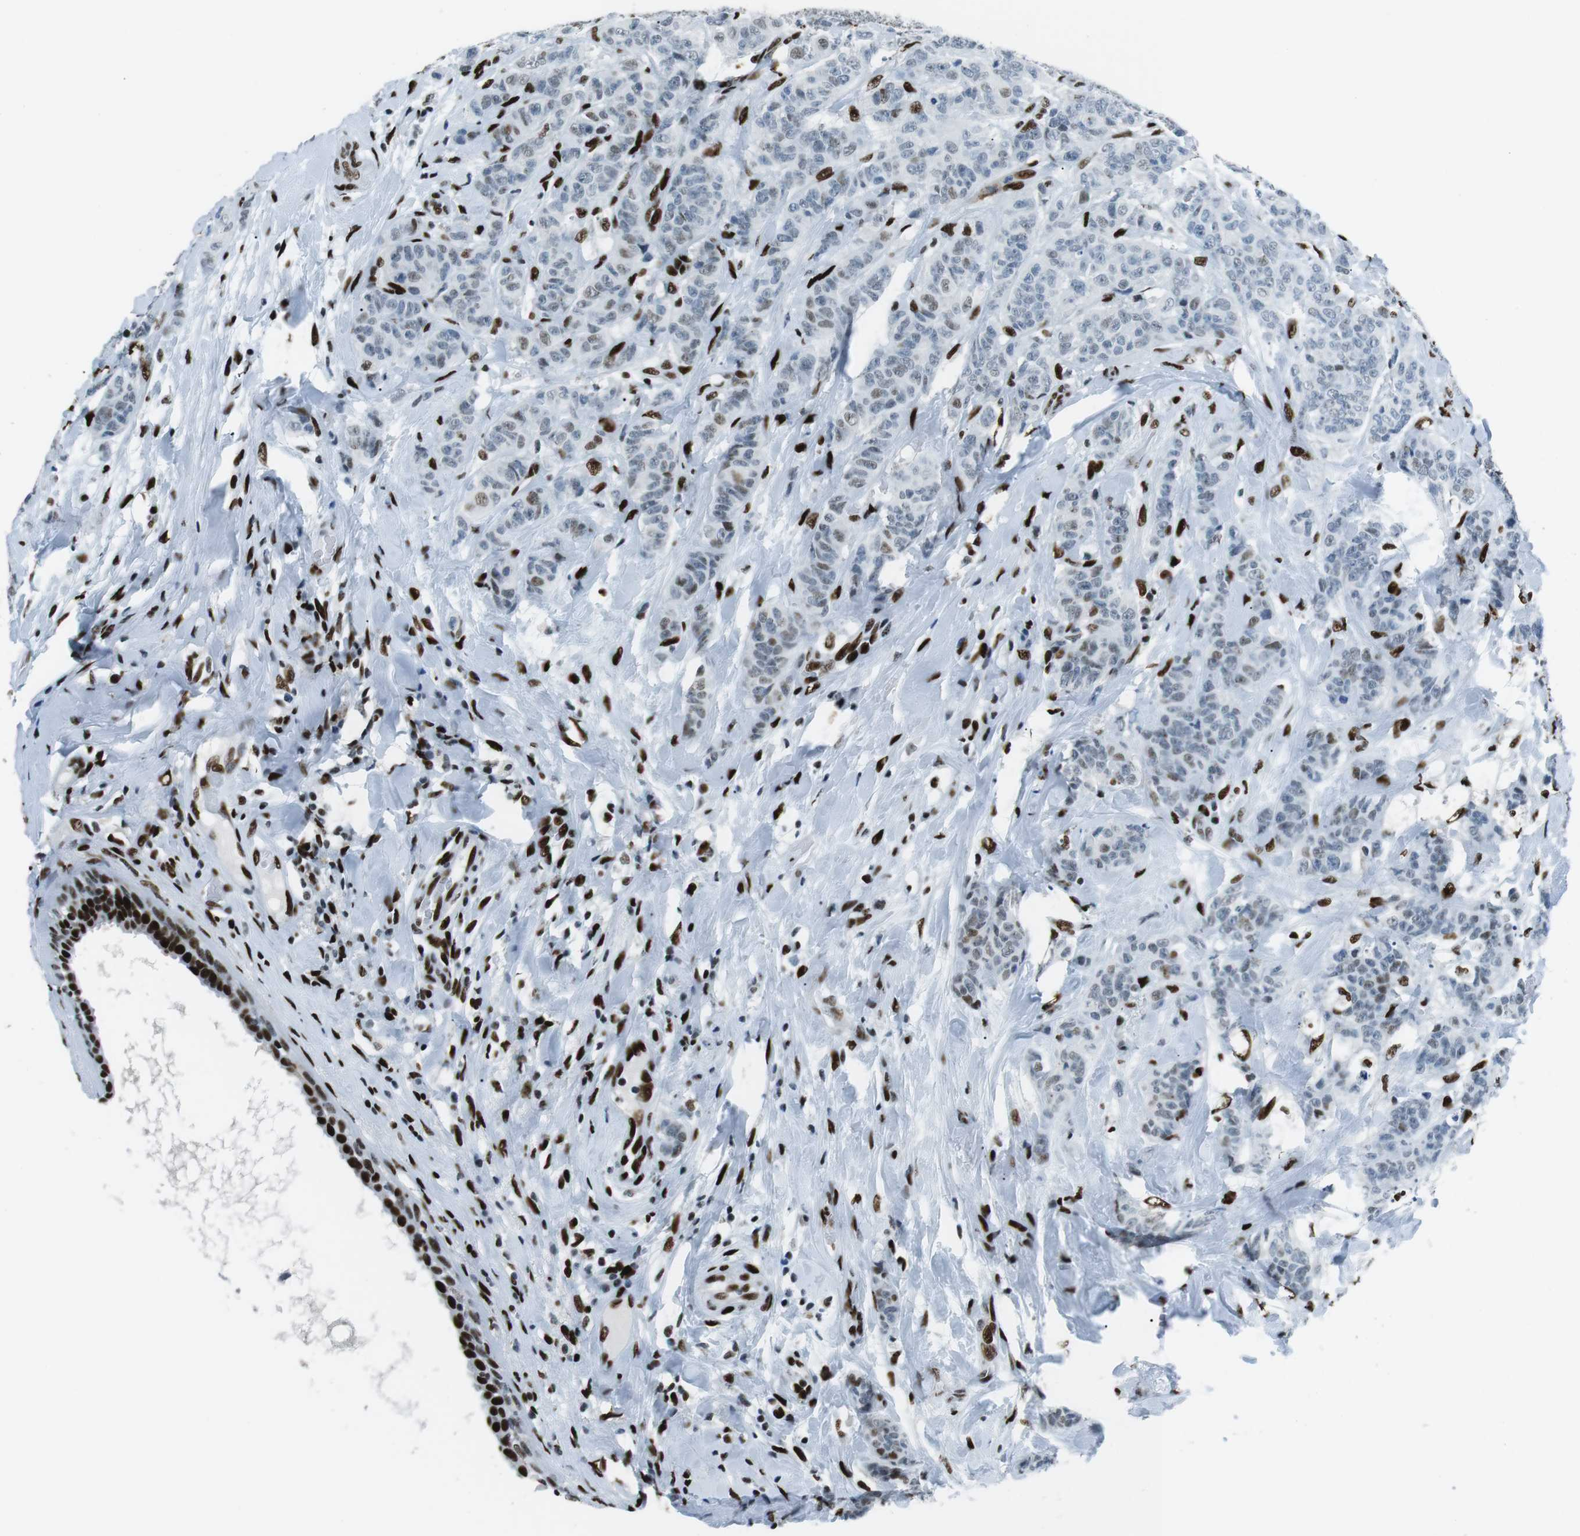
{"staining": {"intensity": "weak", "quantity": "<25%", "location": "nuclear"}, "tissue": "breast cancer", "cell_type": "Tumor cells", "image_type": "cancer", "snomed": [{"axis": "morphology", "description": "Normal tissue, NOS"}, {"axis": "morphology", "description": "Duct carcinoma"}, {"axis": "topography", "description": "Breast"}], "caption": "Protein analysis of breast infiltrating ductal carcinoma demonstrates no significant positivity in tumor cells. Nuclei are stained in blue.", "gene": "PML", "patient": {"sex": "female", "age": 40}}